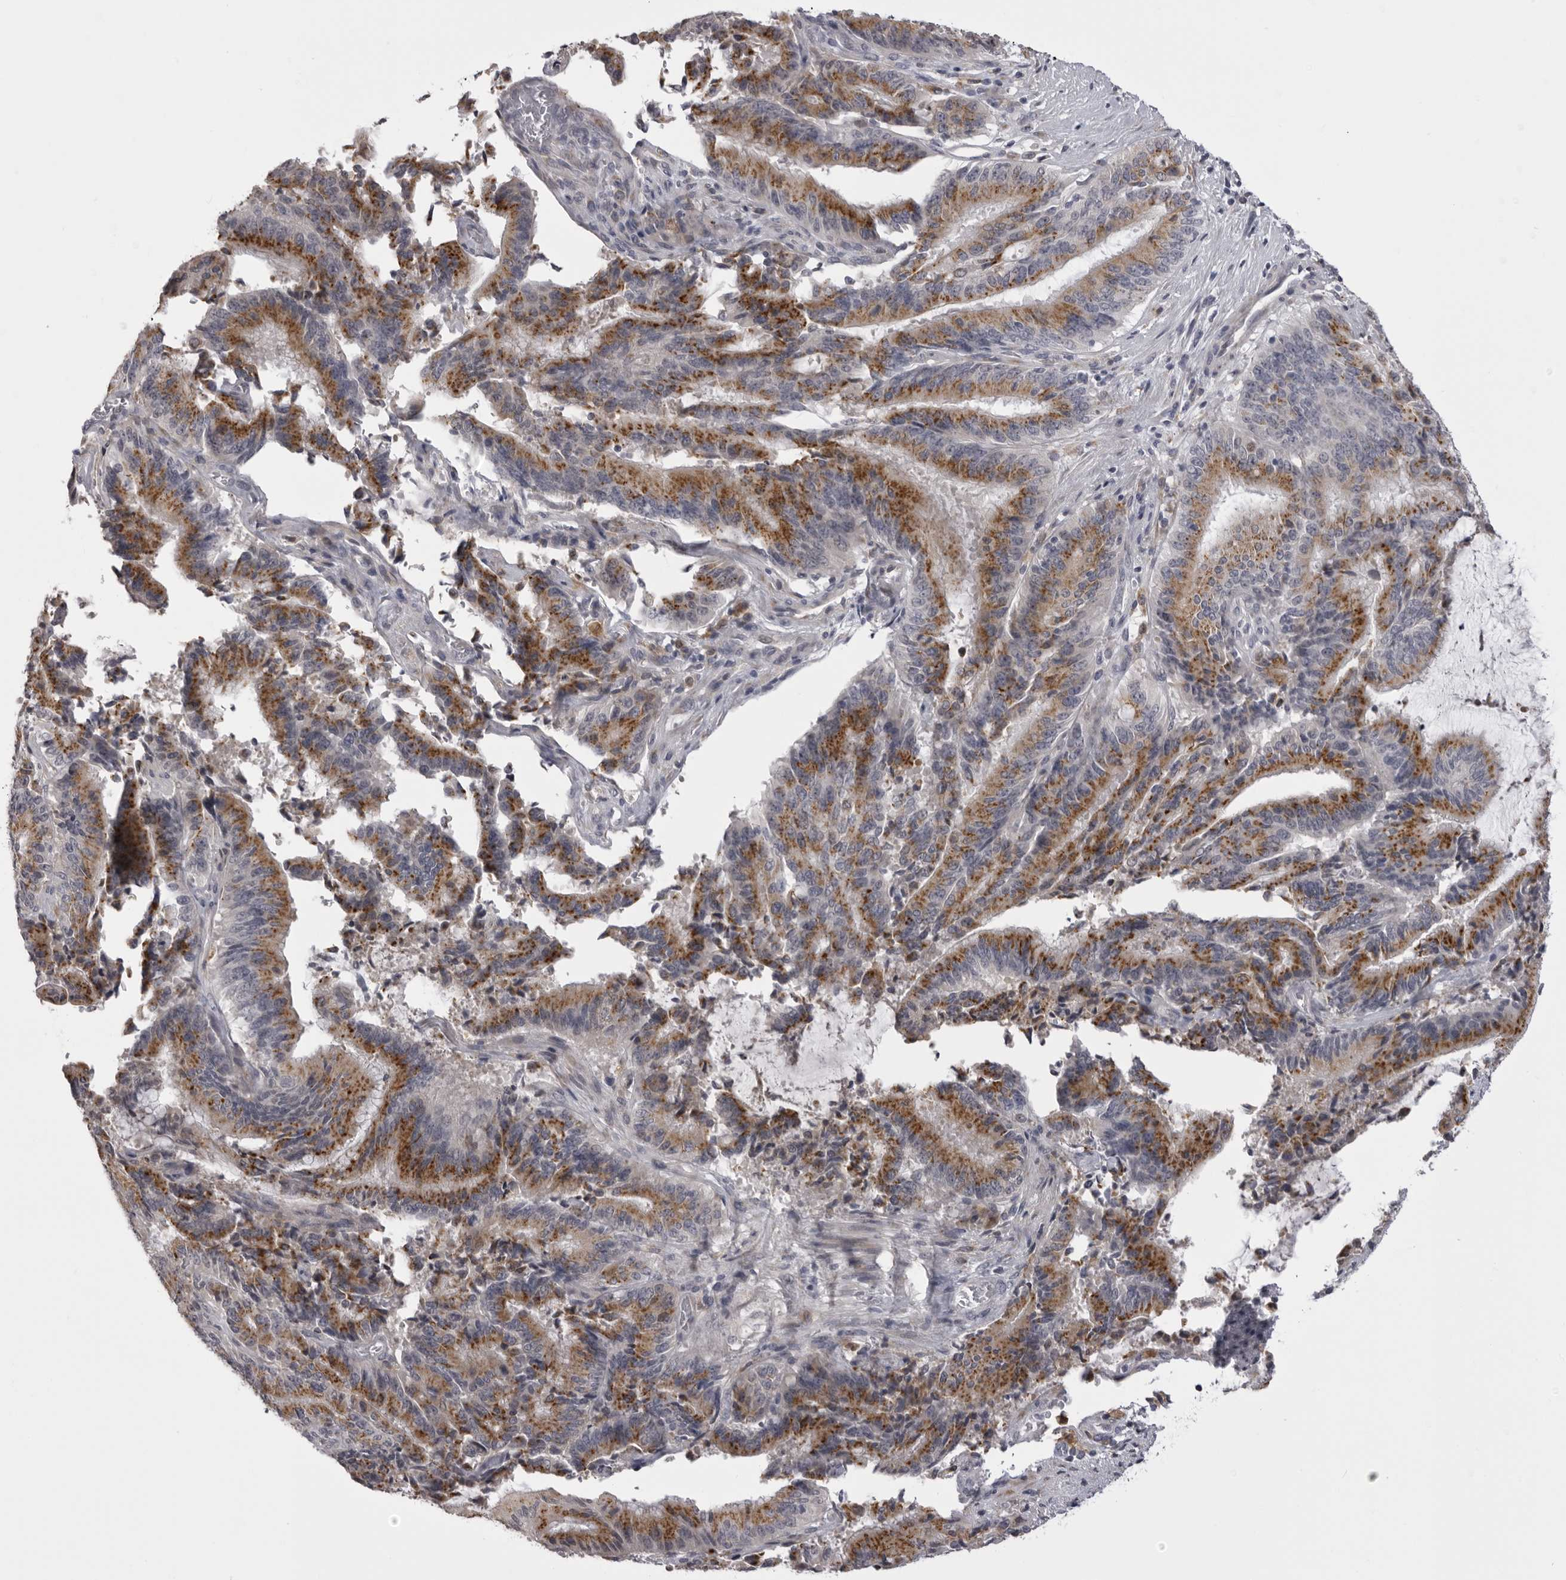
{"staining": {"intensity": "moderate", "quantity": ">75%", "location": "cytoplasmic/membranous"}, "tissue": "liver cancer", "cell_type": "Tumor cells", "image_type": "cancer", "snomed": [{"axis": "morphology", "description": "Normal tissue, NOS"}, {"axis": "morphology", "description": "Cholangiocarcinoma"}, {"axis": "topography", "description": "Liver"}, {"axis": "topography", "description": "Peripheral nerve tissue"}], "caption": "The photomicrograph exhibits a brown stain indicating the presence of a protein in the cytoplasmic/membranous of tumor cells in liver cholangiocarcinoma.", "gene": "NCEH1", "patient": {"sex": "female", "age": 73}}